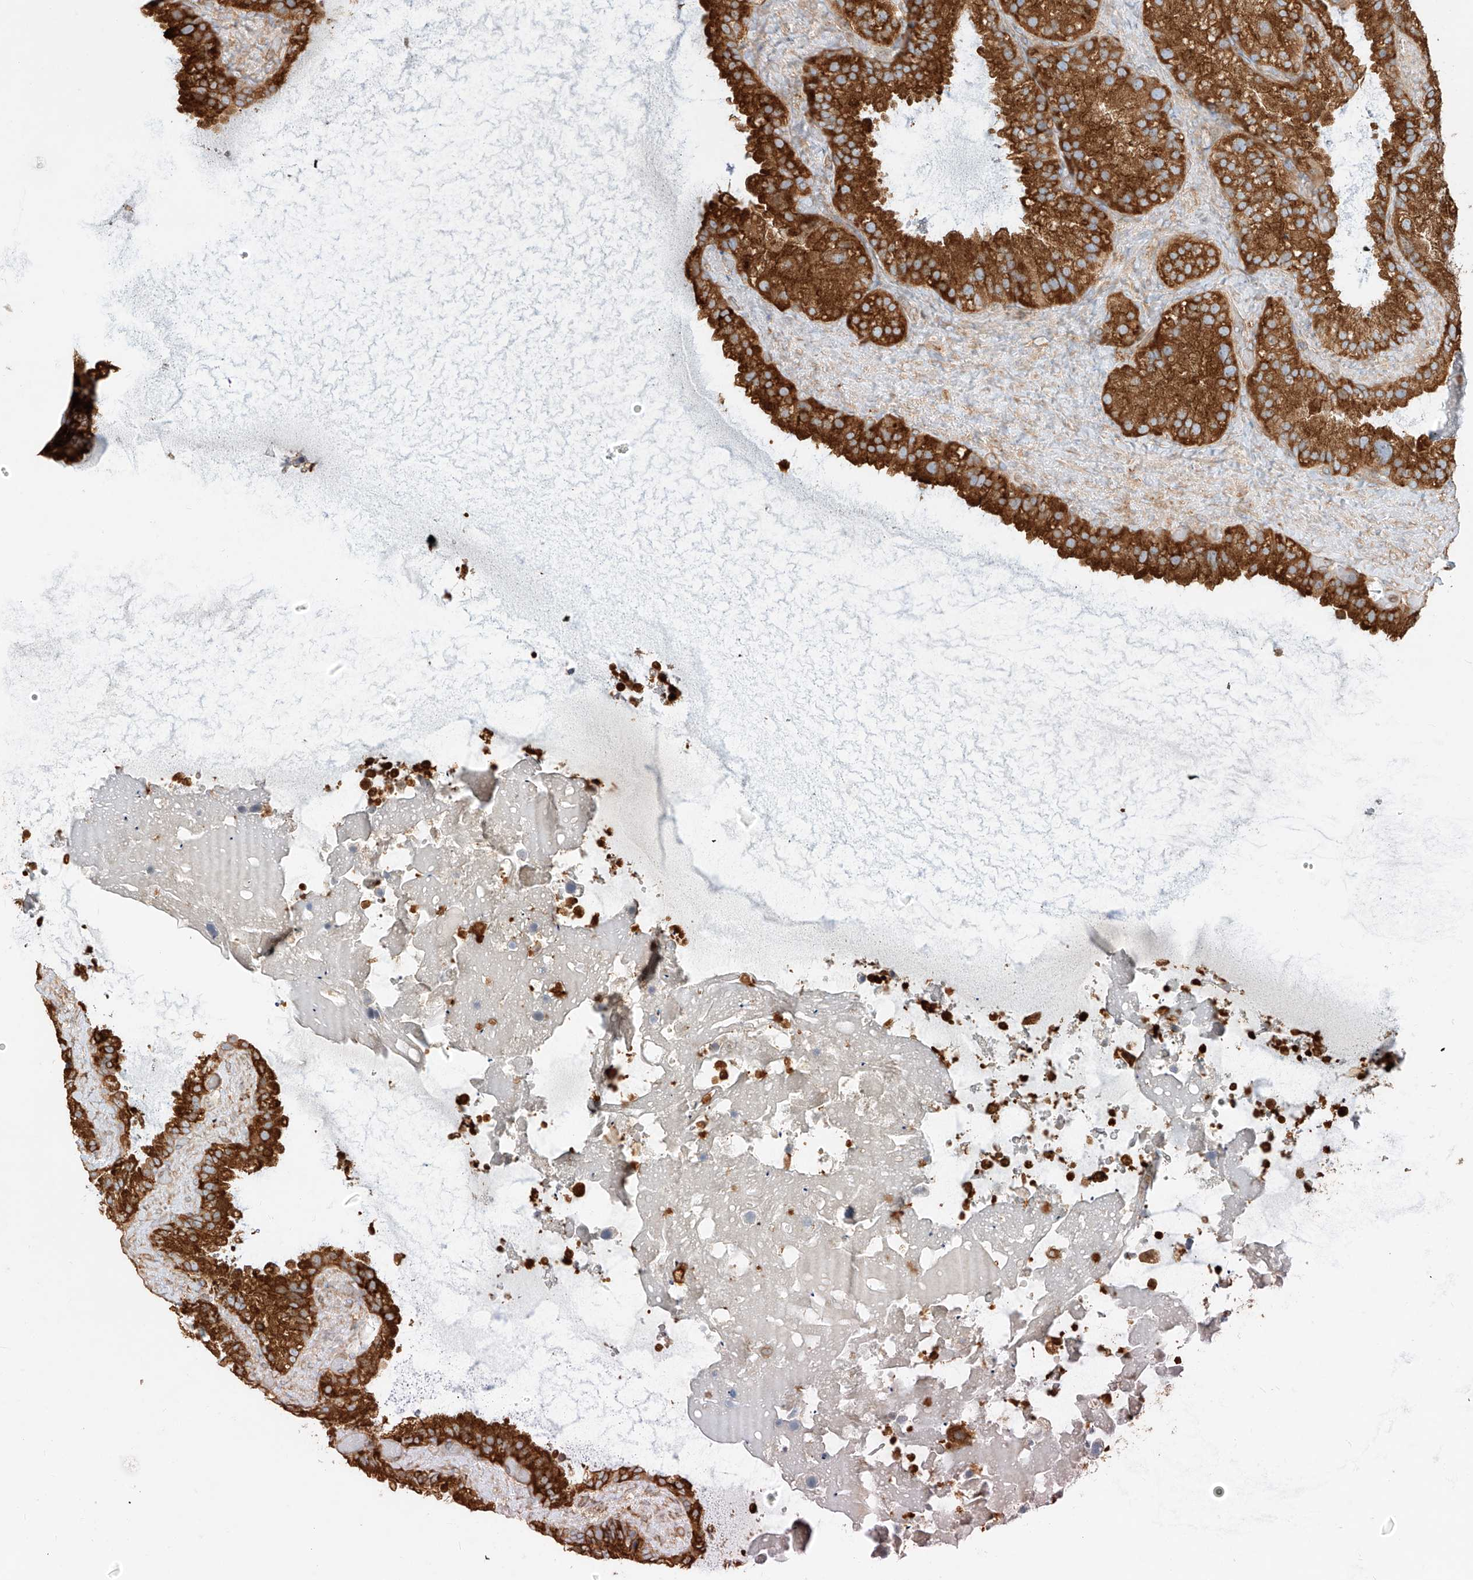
{"staining": {"intensity": "strong", "quantity": ">75%", "location": "cytoplasmic/membranous"}, "tissue": "seminal vesicle", "cell_type": "Glandular cells", "image_type": "normal", "snomed": [{"axis": "morphology", "description": "Normal tissue, NOS"}, {"axis": "topography", "description": "Prostate"}, {"axis": "topography", "description": "Seminal veicle"}], "caption": "Protein staining by IHC displays strong cytoplasmic/membranous expression in about >75% of glandular cells in benign seminal vesicle.", "gene": "SNX9", "patient": {"sex": "male", "age": 68}}